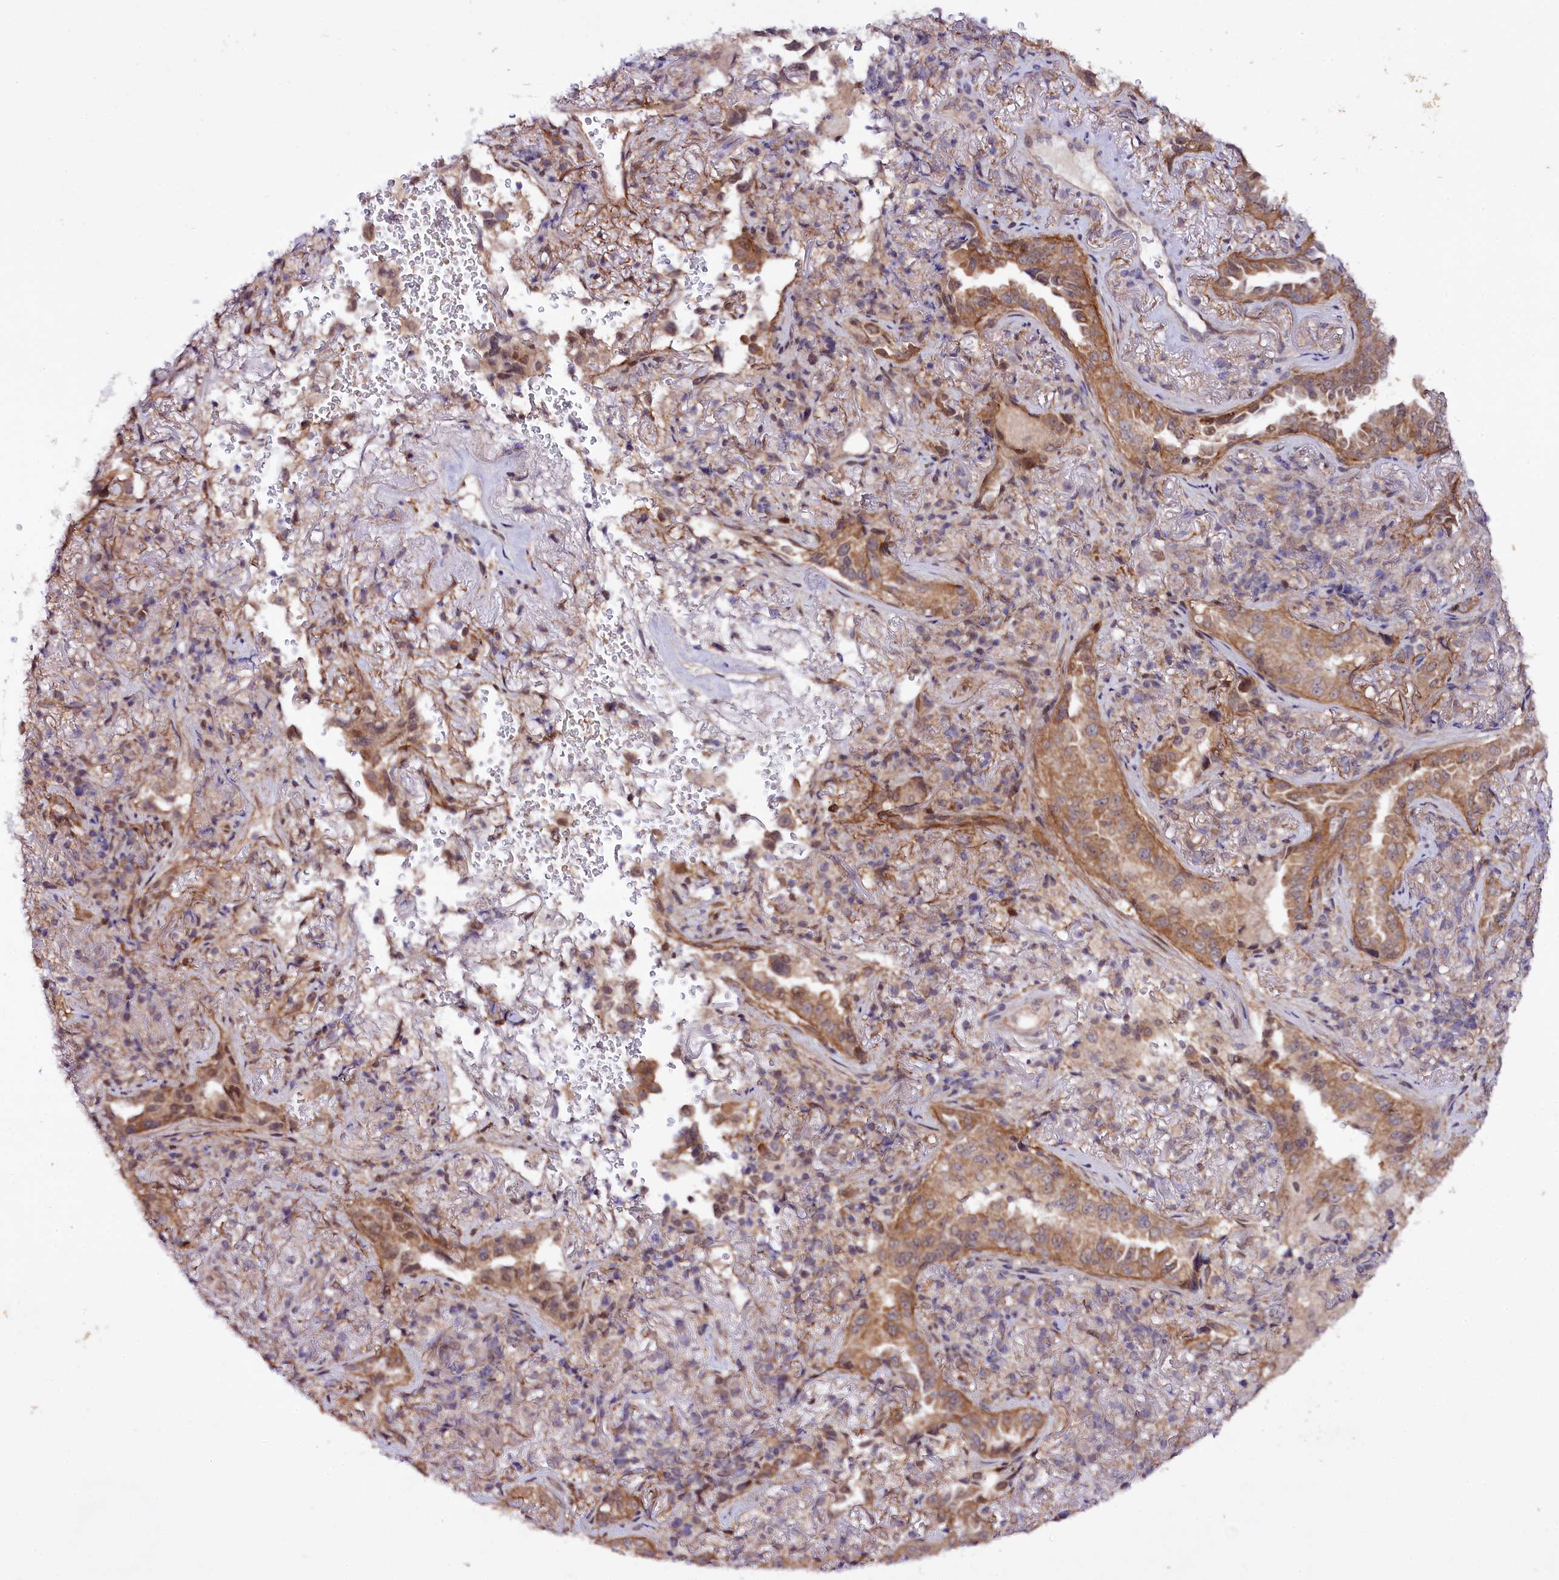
{"staining": {"intensity": "moderate", "quantity": ">75%", "location": "cytoplasmic/membranous"}, "tissue": "lung cancer", "cell_type": "Tumor cells", "image_type": "cancer", "snomed": [{"axis": "morphology", "description": "Adenocarcinoma, NOS"}, {"axis": "topography", "description": "Lung"}], "caption": "Immunohistochemistry (IHC) of lung cancer (adenocarcinoma) shows medium levels of moderate cytoplasmic/membranous staining in about >75% of tumor cells. The staining is performed using DAB brown chromogen to label protein expression. The nuclei are counter-stained blue using hematoxylin.", "gene": "PHLDB1", "patient": {"sex": "female", "age": 69}}